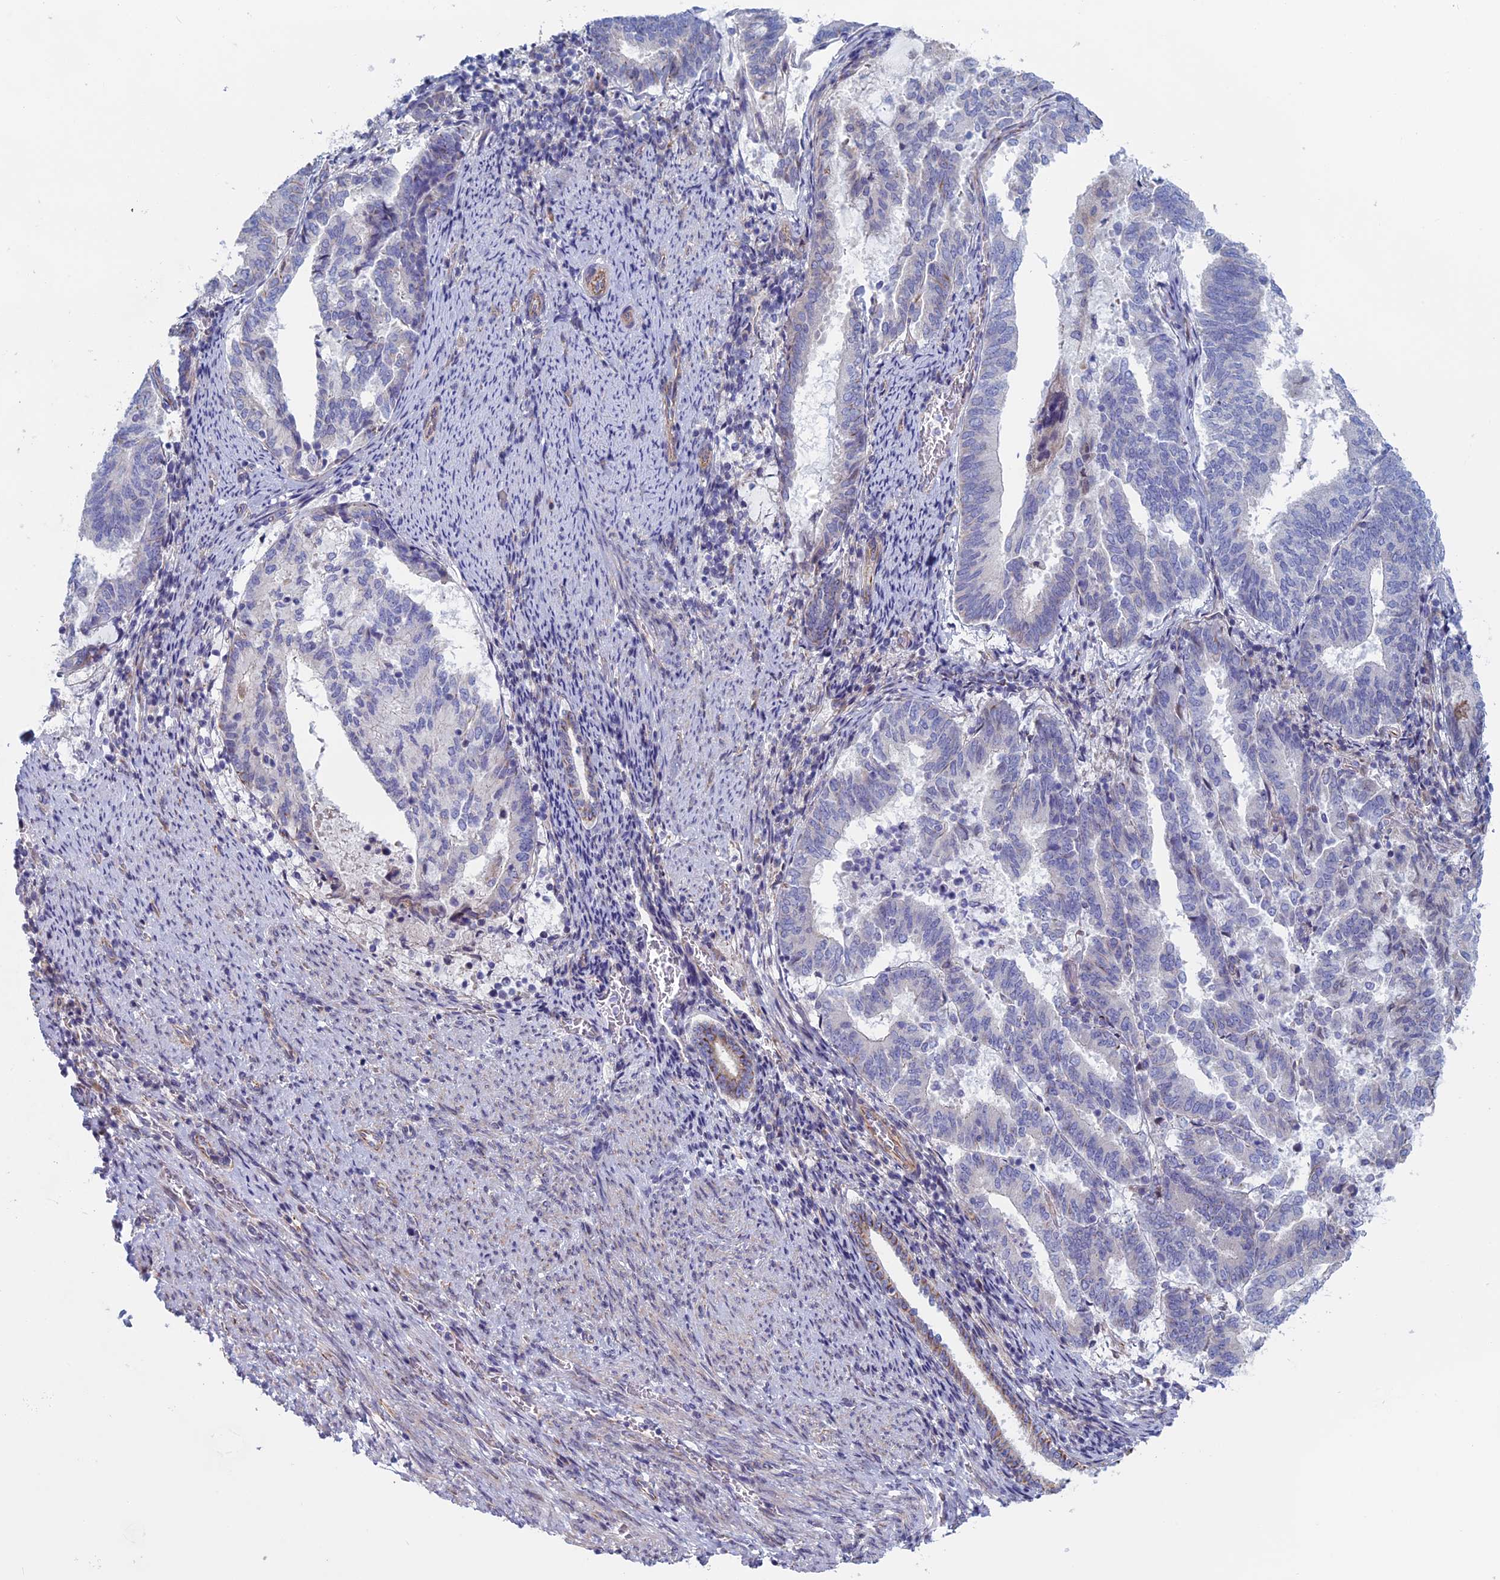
{"staining": {"intensity": "negative", "quantity": "none", "location": "none"}, "tissue": "endometrial cancer", "cell_type": "Tumor cells", "image_type": "cancer", "snomed": [{"axis": "morphology", "description": "Adenocarcinoma, NOS"}, {"axis": "topography", "description": "Endometrium"}], "caption": "Protein analysis of endometrial adenocarcinoma reveals no significant expression in tumor cells.", "gene": "BCL2L10", "patient": {"sex": "female", "age": 80}}